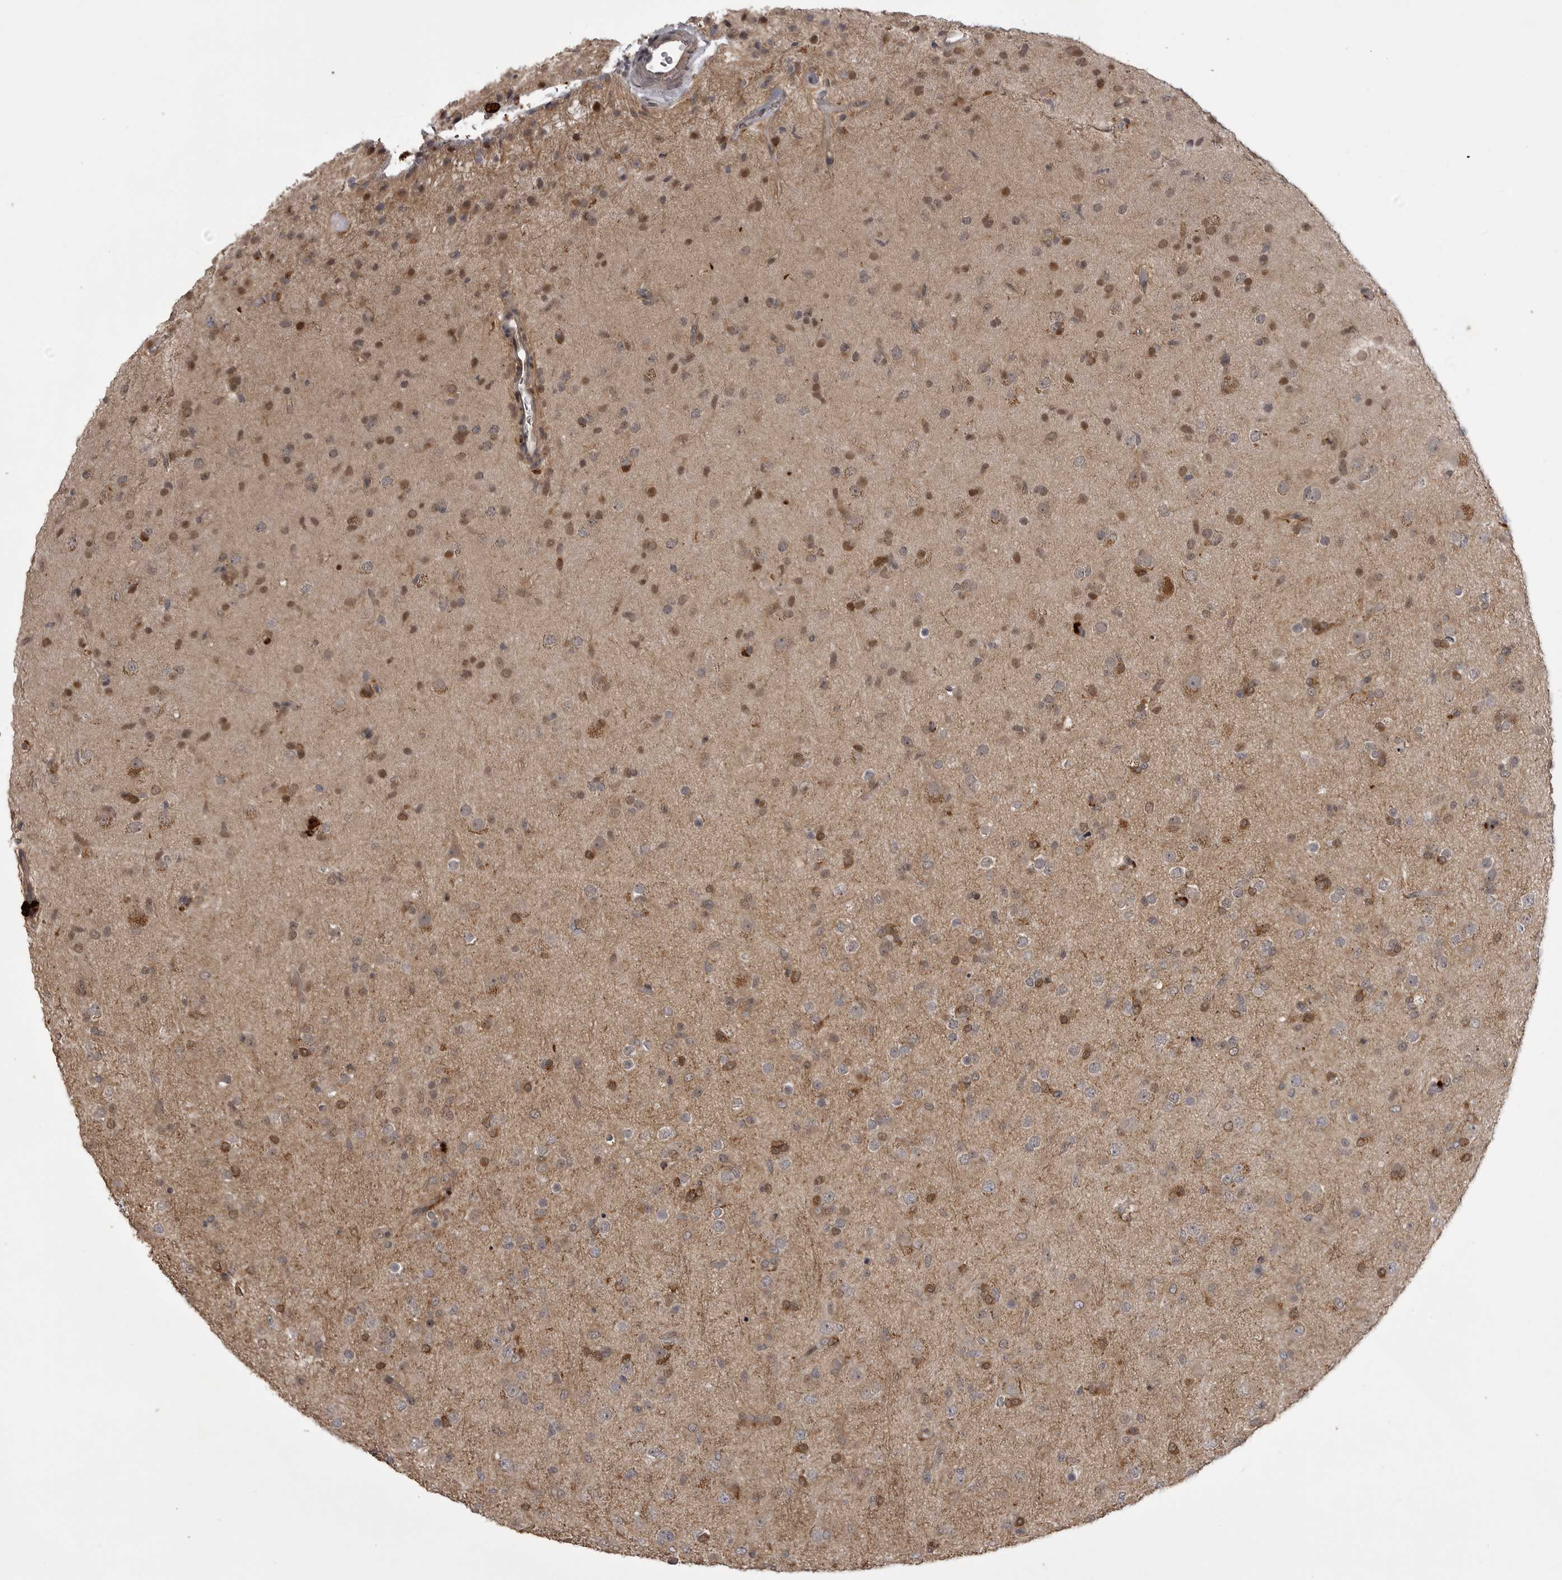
{"staining": {"intensity": "moderate", "quantity": "25%-75%", "location": "cytoplasmic/membranous,nuclear"}, "tissue": "glioma", "cell_type": "Tumor cells", "image_type": "cancer", "snomed": [{"axis": "morphology", "description": "Glioma, malignant, Low grade"}, {"axis": "topography", "description": "Brain"}], "caption": "A high-resolution image shows immunohistochemistry (IHC) staining of malignant glioma (low-grade), which displays moderate cytoplasmic/membranous and nuclear staining in approximately 25%-75% of tumor cells.", "gene": "SNX16", "patient": {"sex": "male", "age": 65}}